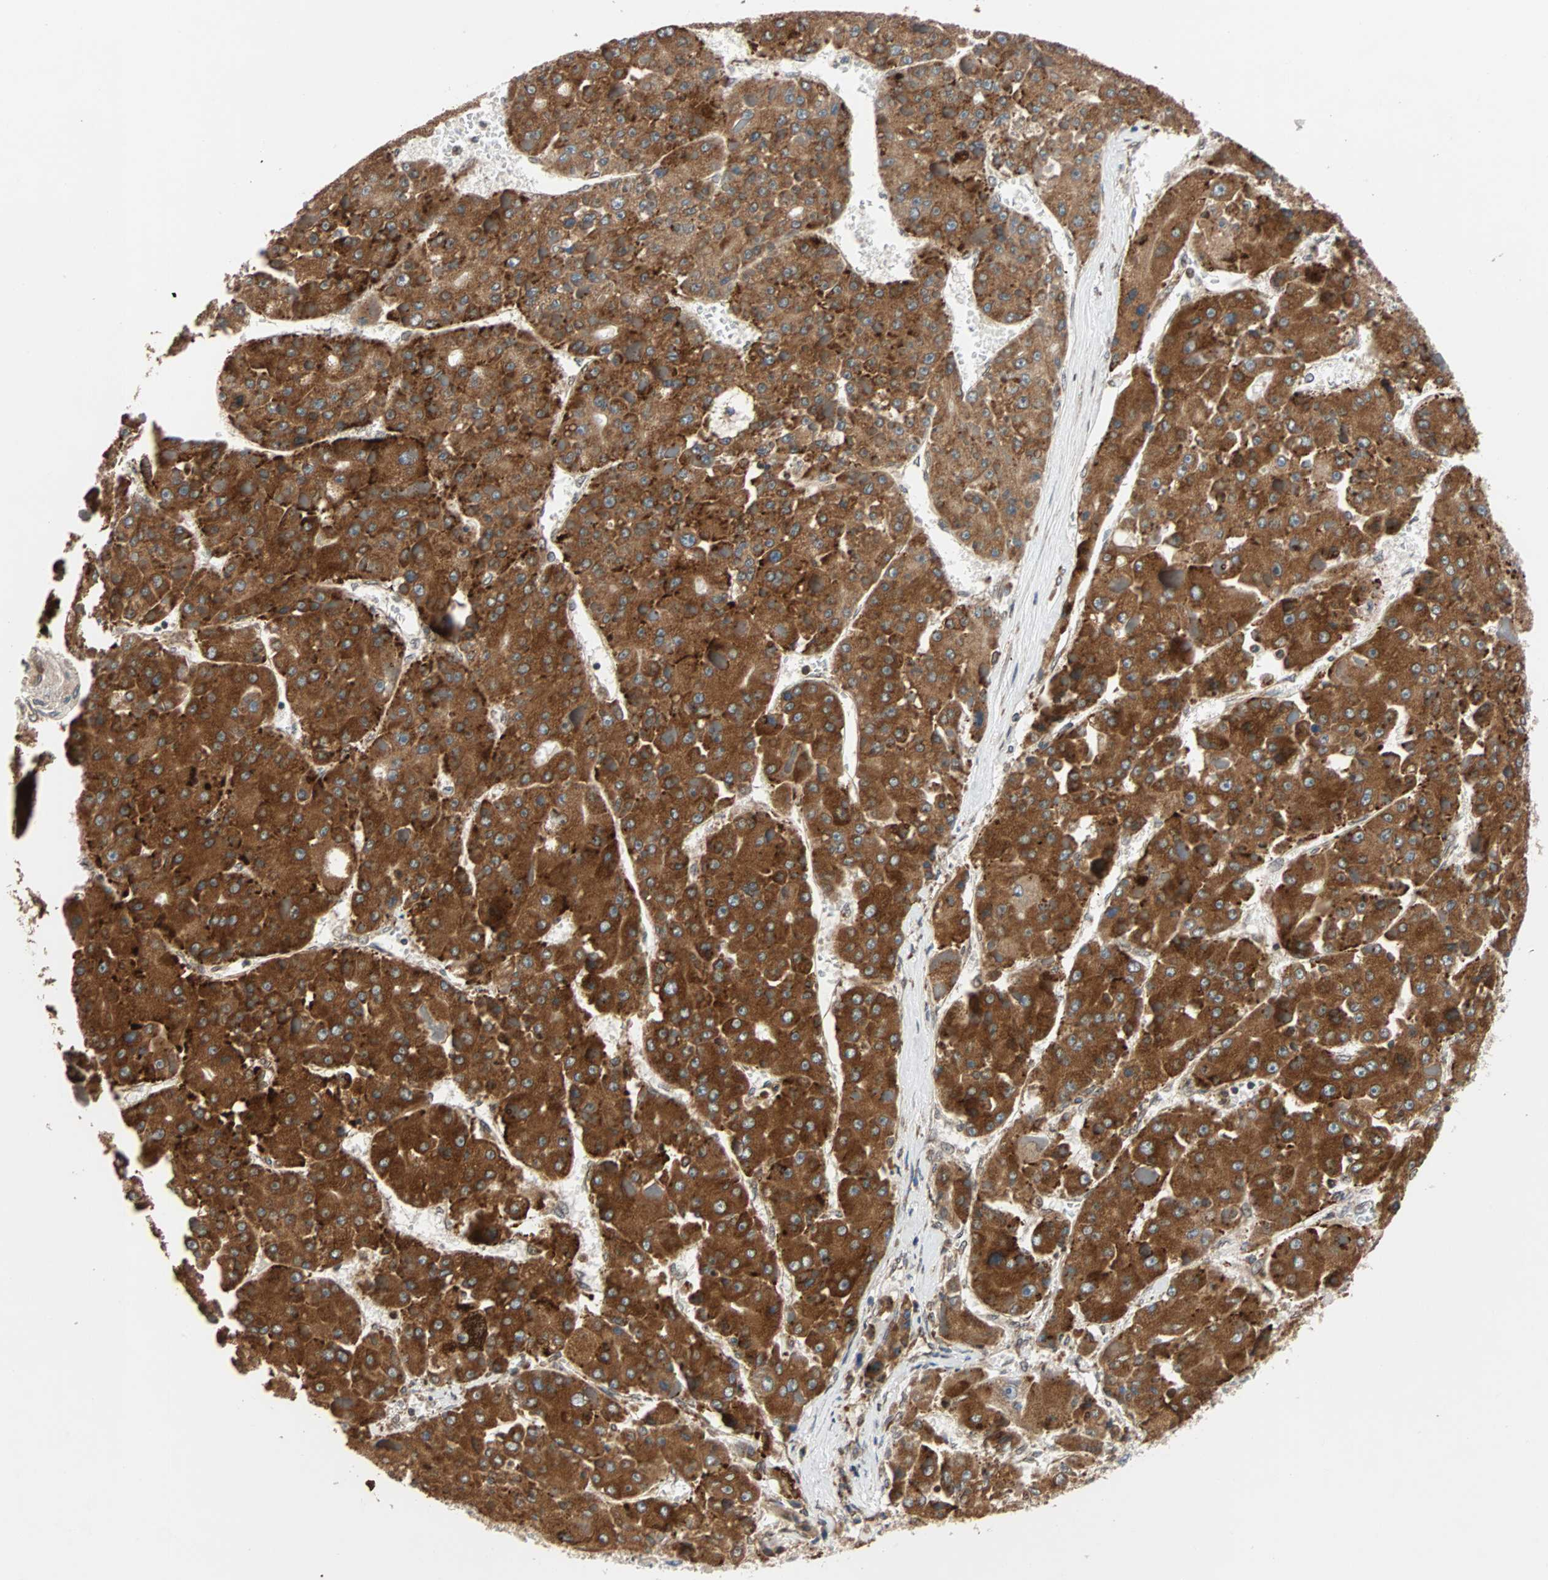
{"staining": {"intensity": "strong", "quantity": ">75%", "location": "cytoplasmic/membranous"}, "tissue": "liver cancer", "cell_type": "Tumor cells", "image_type": "cancer", "snomed": [{"axis": "morphology", "description": "Carcinoma, Hepatocellular, NOS"}, {"axis": "topography", "description": "Liver"}], "caption": "Immunohistochemistry (IHC) of liver cancer exhibits high levels of strong cytoplasmic/membranous positivity in about >75% of tumor cells. Using DAB (3,3'-diaminobenzidine) (brown) and hematoxylin (blue) stains, captured at high magnification using brightfield microscopy.", "gene": "AUP1", "patient": {"sex": "female", "age": 73}}